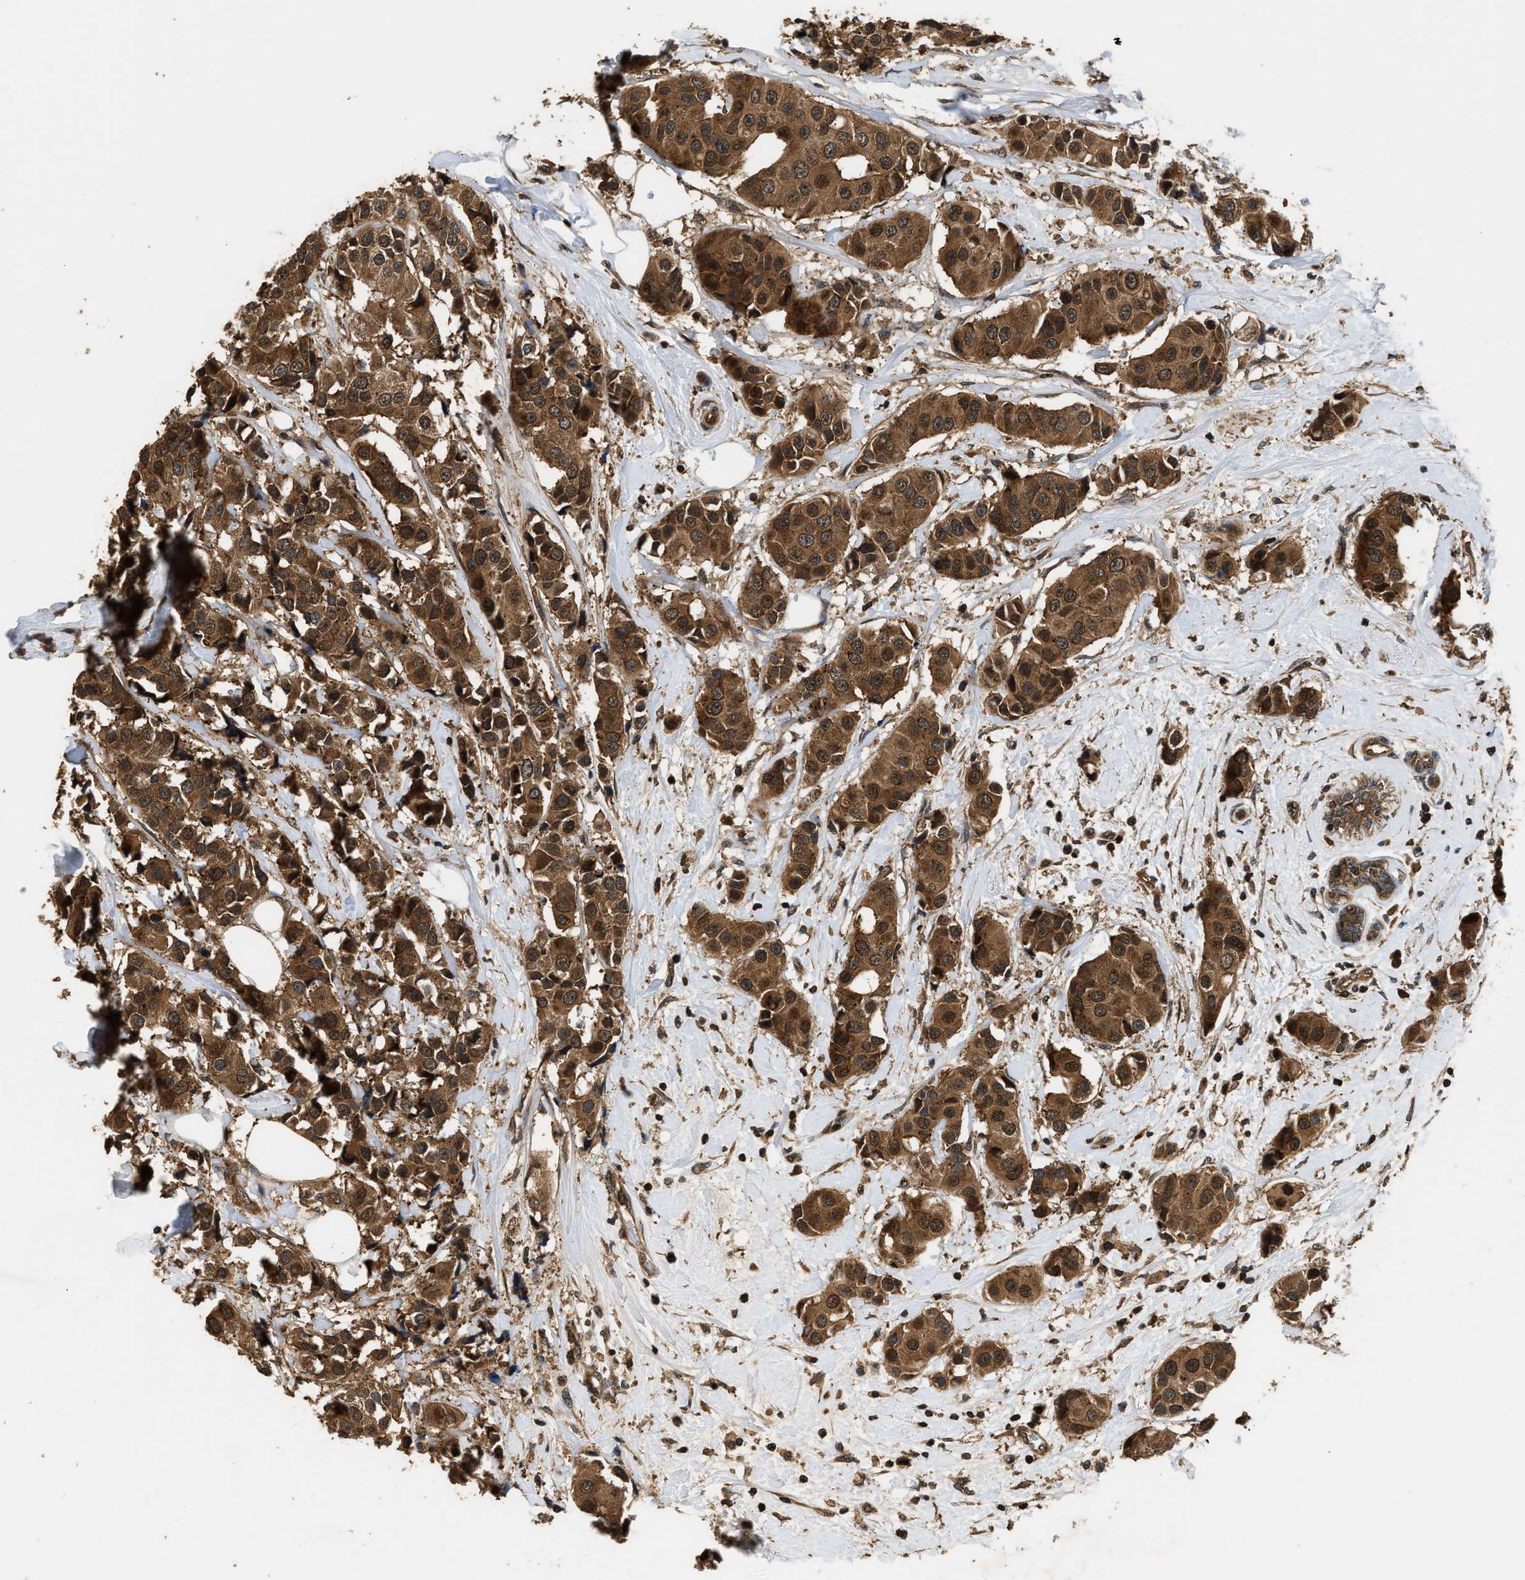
{"staining": {"intensity": "strong", "quantity": ">75%", "location": "cytoplasmic/membranous"}, "tissue": "breast cancer", "cell_type": "Tumor cells", "image_type": "cancer", "snomed": [{"axis": "morphology", "description": "Normal tissue, NOS"}, {"axis": "morphology", "description": "Duct carcinoma"}, {"axis": "topography", "description": "Breast"}], "caption": "This is a micrograph of IHC staining of breast invasive ductal carcinoma, which shows strong expression in the cytoplasmic/membranous of tumor cells.", "gene": "DNAJC2", "patient": {"sex": "female", "age": 39}}